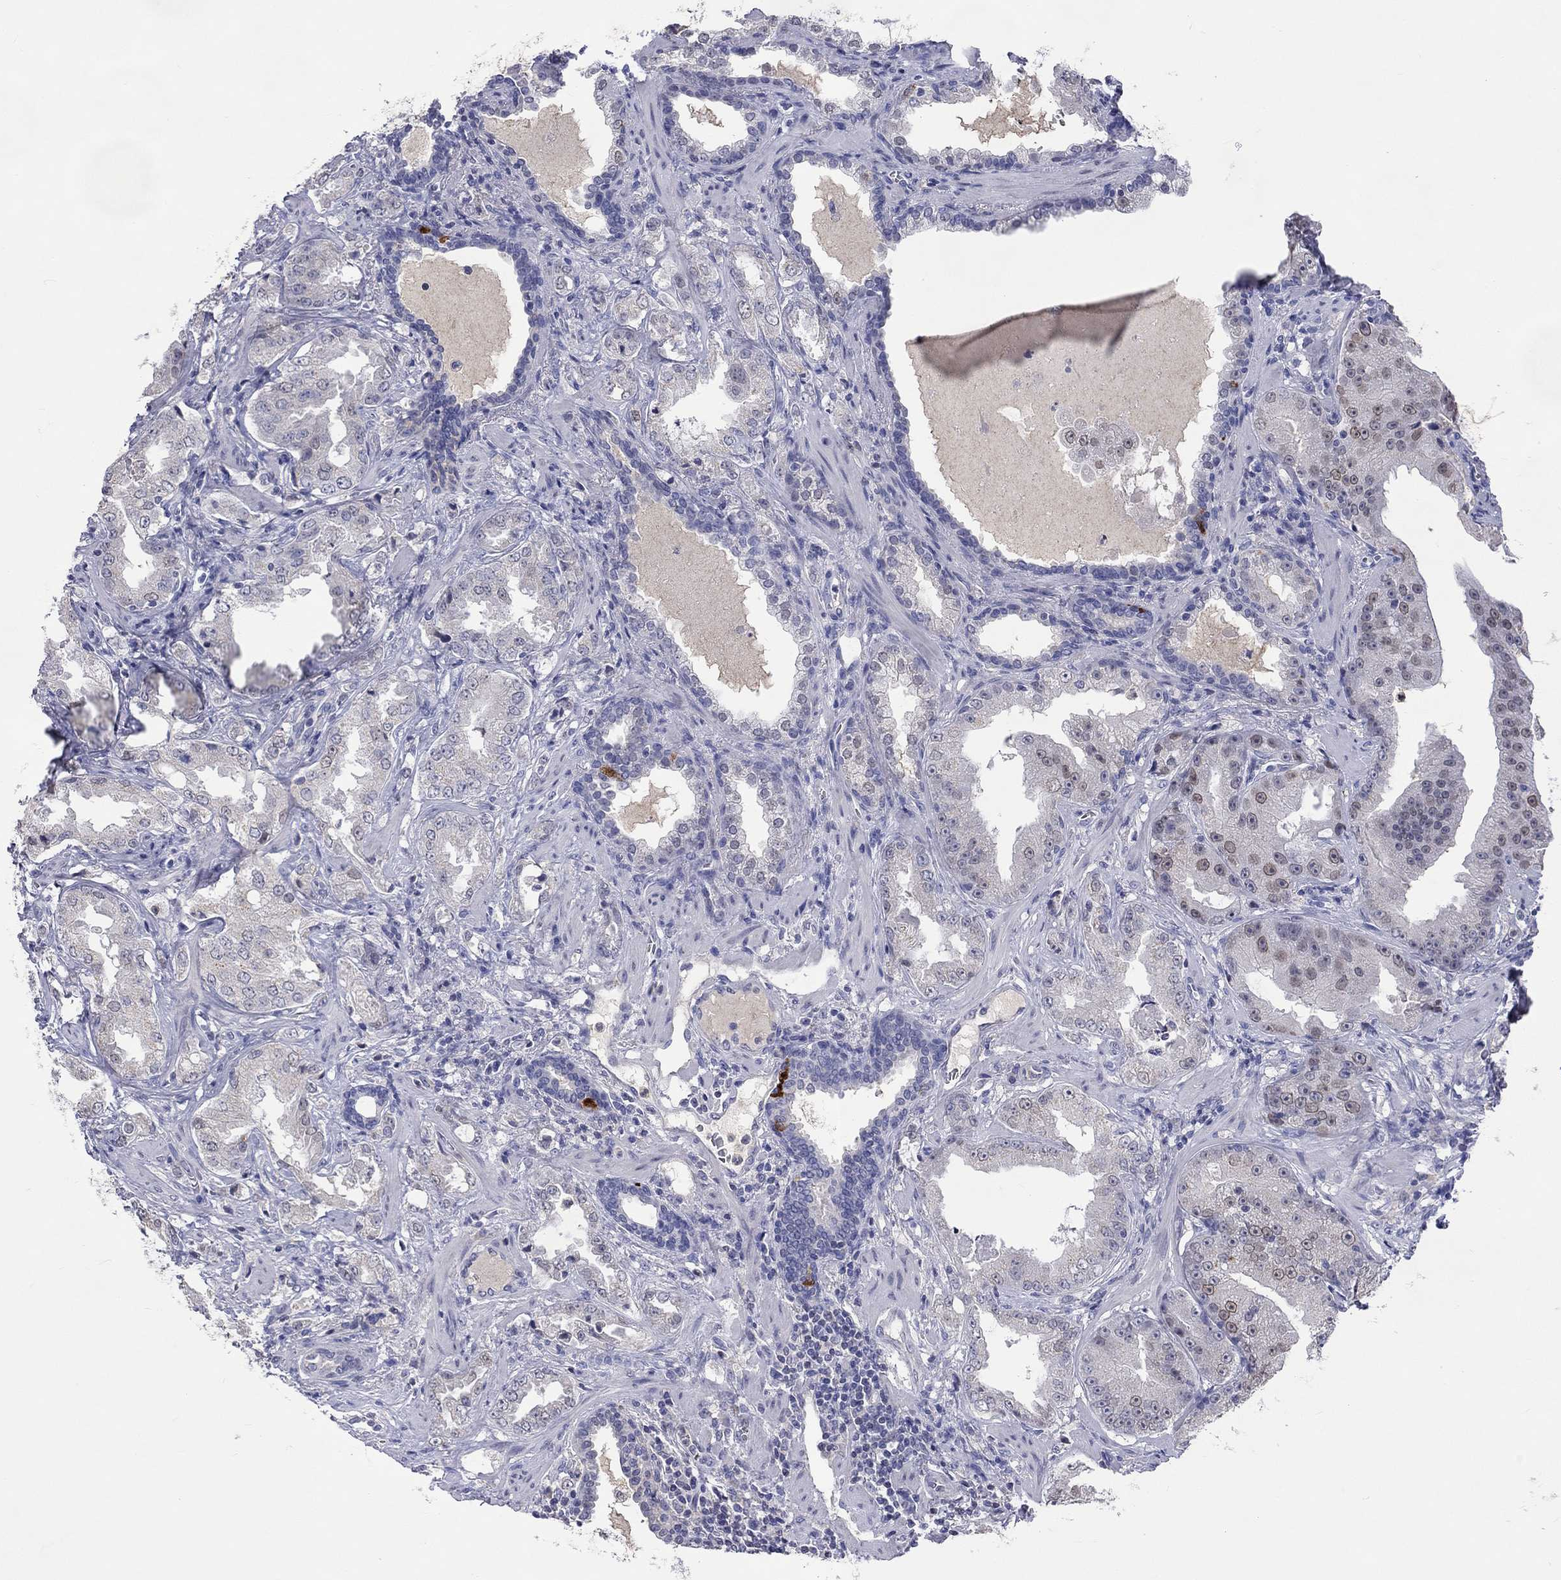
{"staining": {"intensity": "weak", "quantity": "<25%", "location": "cytoplasmic/membranous"}, "tissue": "prostate cancer", "cell_type": "Tumor cells", "image_type": "cancer", "snomed": [{"axis": "morphology", "description": "Adenocarcinoma, Low grade"}, {"axis": "topography", "description": "Prostate"}], "caption": "Immunohistochemical staining of low-grade adenocarcinoma (prostate) shows no significant positivity in tumor cells.", "gene": "LRFN4", "patient": {"sex": "male", "age": 62}}